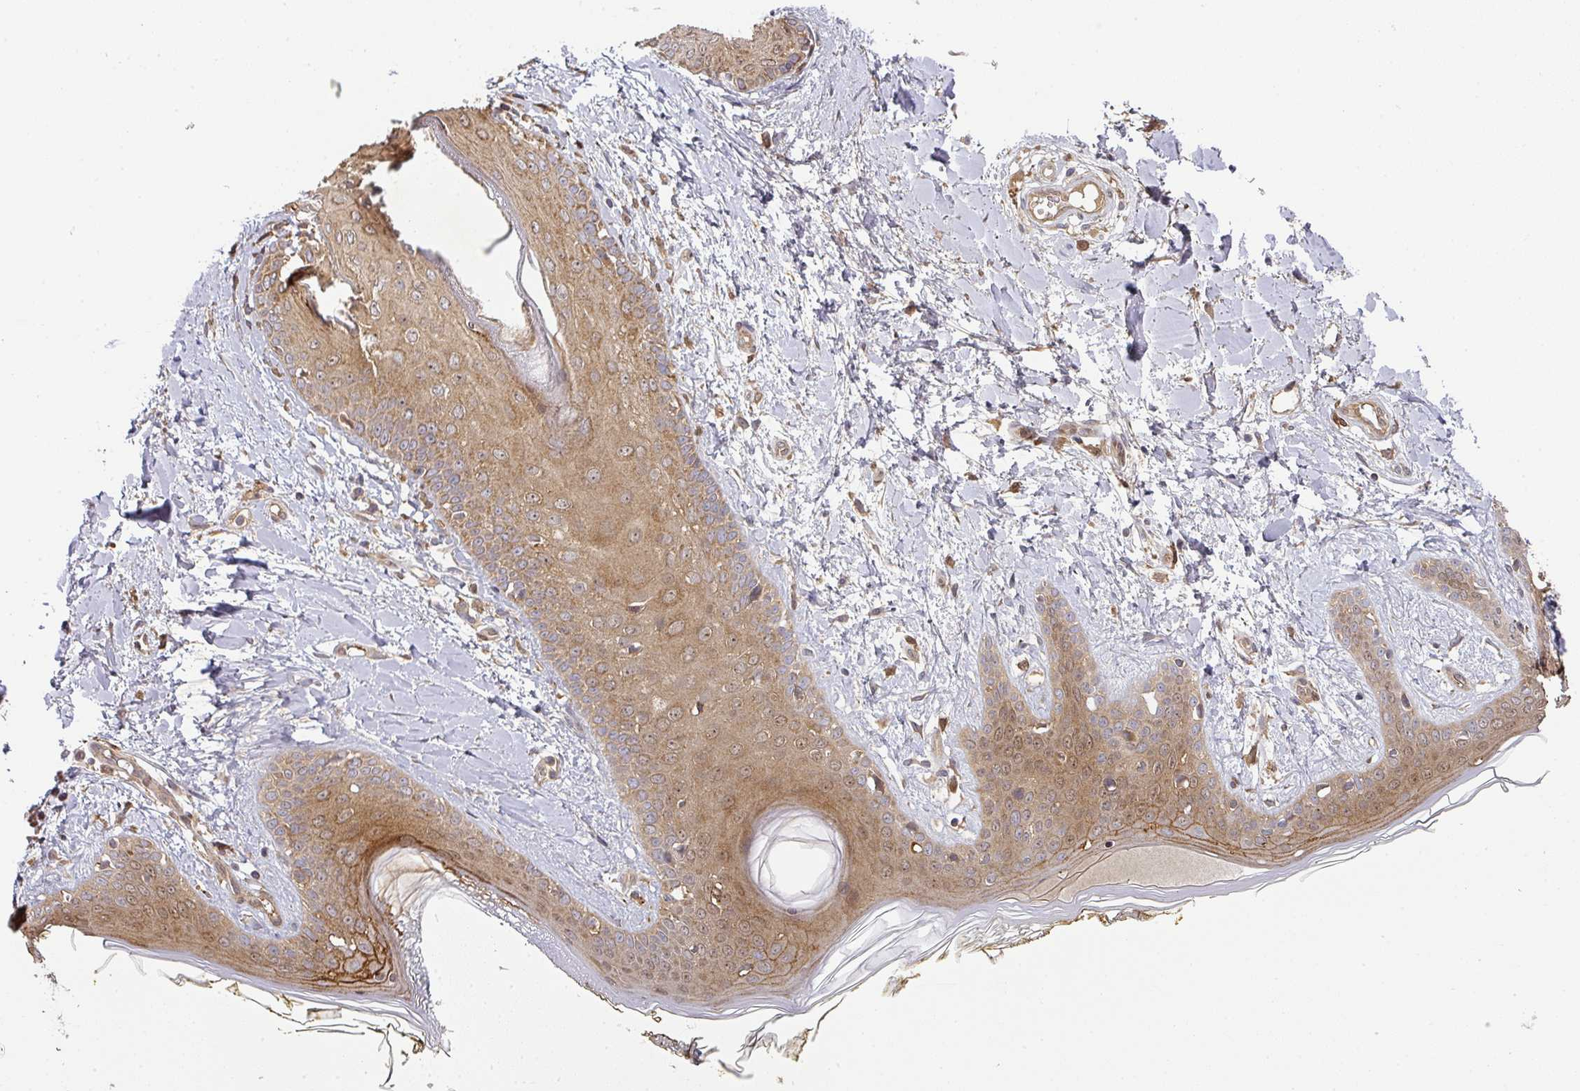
{"staining": {"intensity": "moderate", "quantity": ">75%", "location": "cytoplasmic/membranous"}, "tissue": "skin", "cell_type": "Fibroblasts", "image_type": "normal", "snomed": [{"axis": "morphology", "description": "Normal tissue, NOS"}, {"axis": "topography", "description": "Skin"}], "caption": "This photomicrograph reveals immunohistochemistry (IHC) staining of normal skin, with medium moderate cytoplasmic/membranous positivity in about >75% of fibroblasts.", "gene": "MALSU1", "patient": {"sex": "female", "age": 34}}